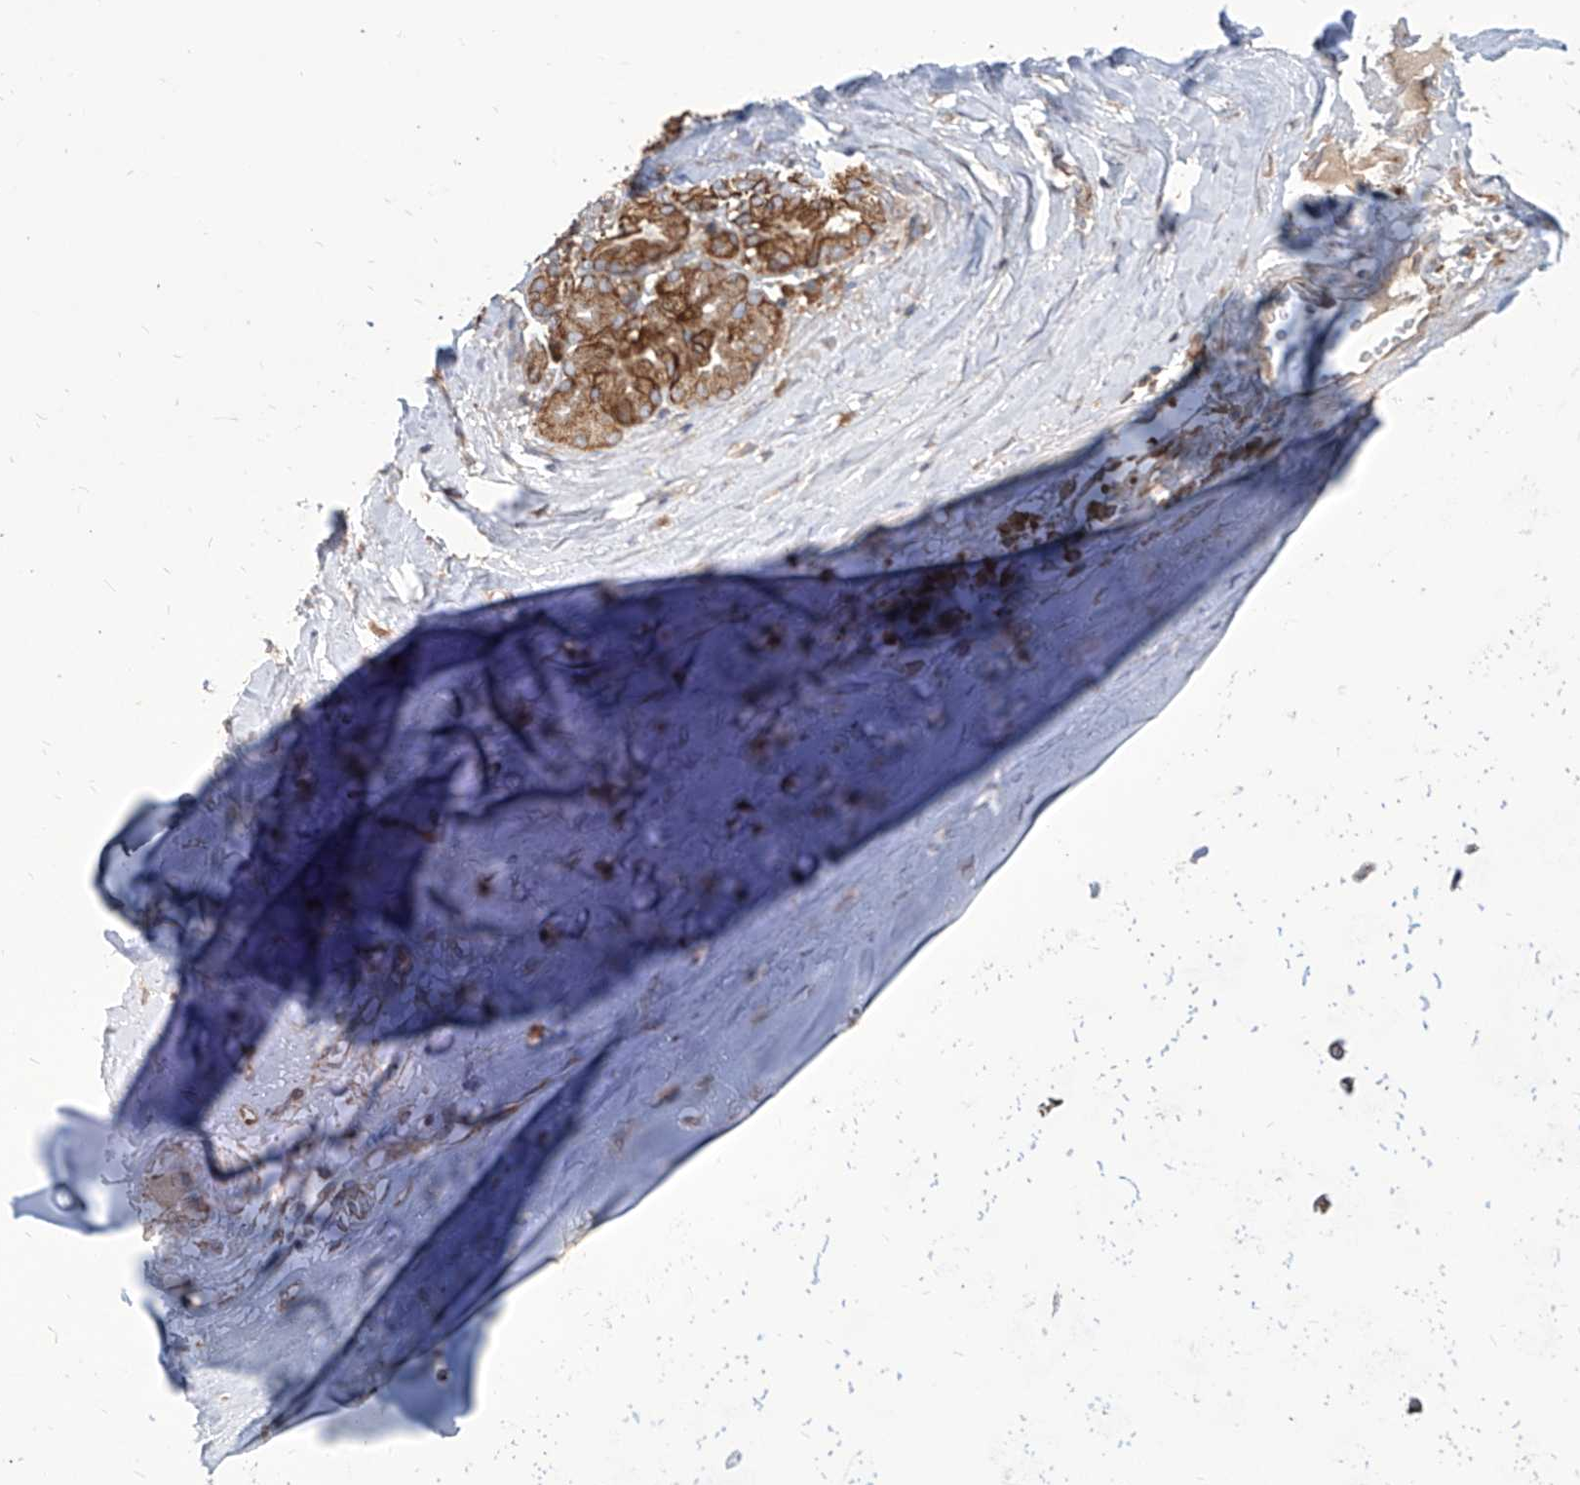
{"staining": {"intensity": "weak", "quantity": ">75%", "location": "cytoplasmic/membranous"}, "tissue": "adipose tissue", "cell_type": "Adipocytes", "image_type": "normal", "snomed": [{"axis": "morphology", "description": "Normal tissue, NOS"}, {"axis": "morphology", "description": "Basal cell carcinoma"}, {"axis": "topography", "description": "Cartilage tissue"}, {"axis": "topography", "description": "Nasopharynx"}, {"axis": "topography", "description": "Oral tissue"}], "caption": "Brown immunohistochemical staining in unremarkable adipose tissue shows weak cytoplasmic/membranous staining in approximately >75% of adipocytes.", "gene": "FAM83B", "patient": {"sex": "female", "age": 77}}